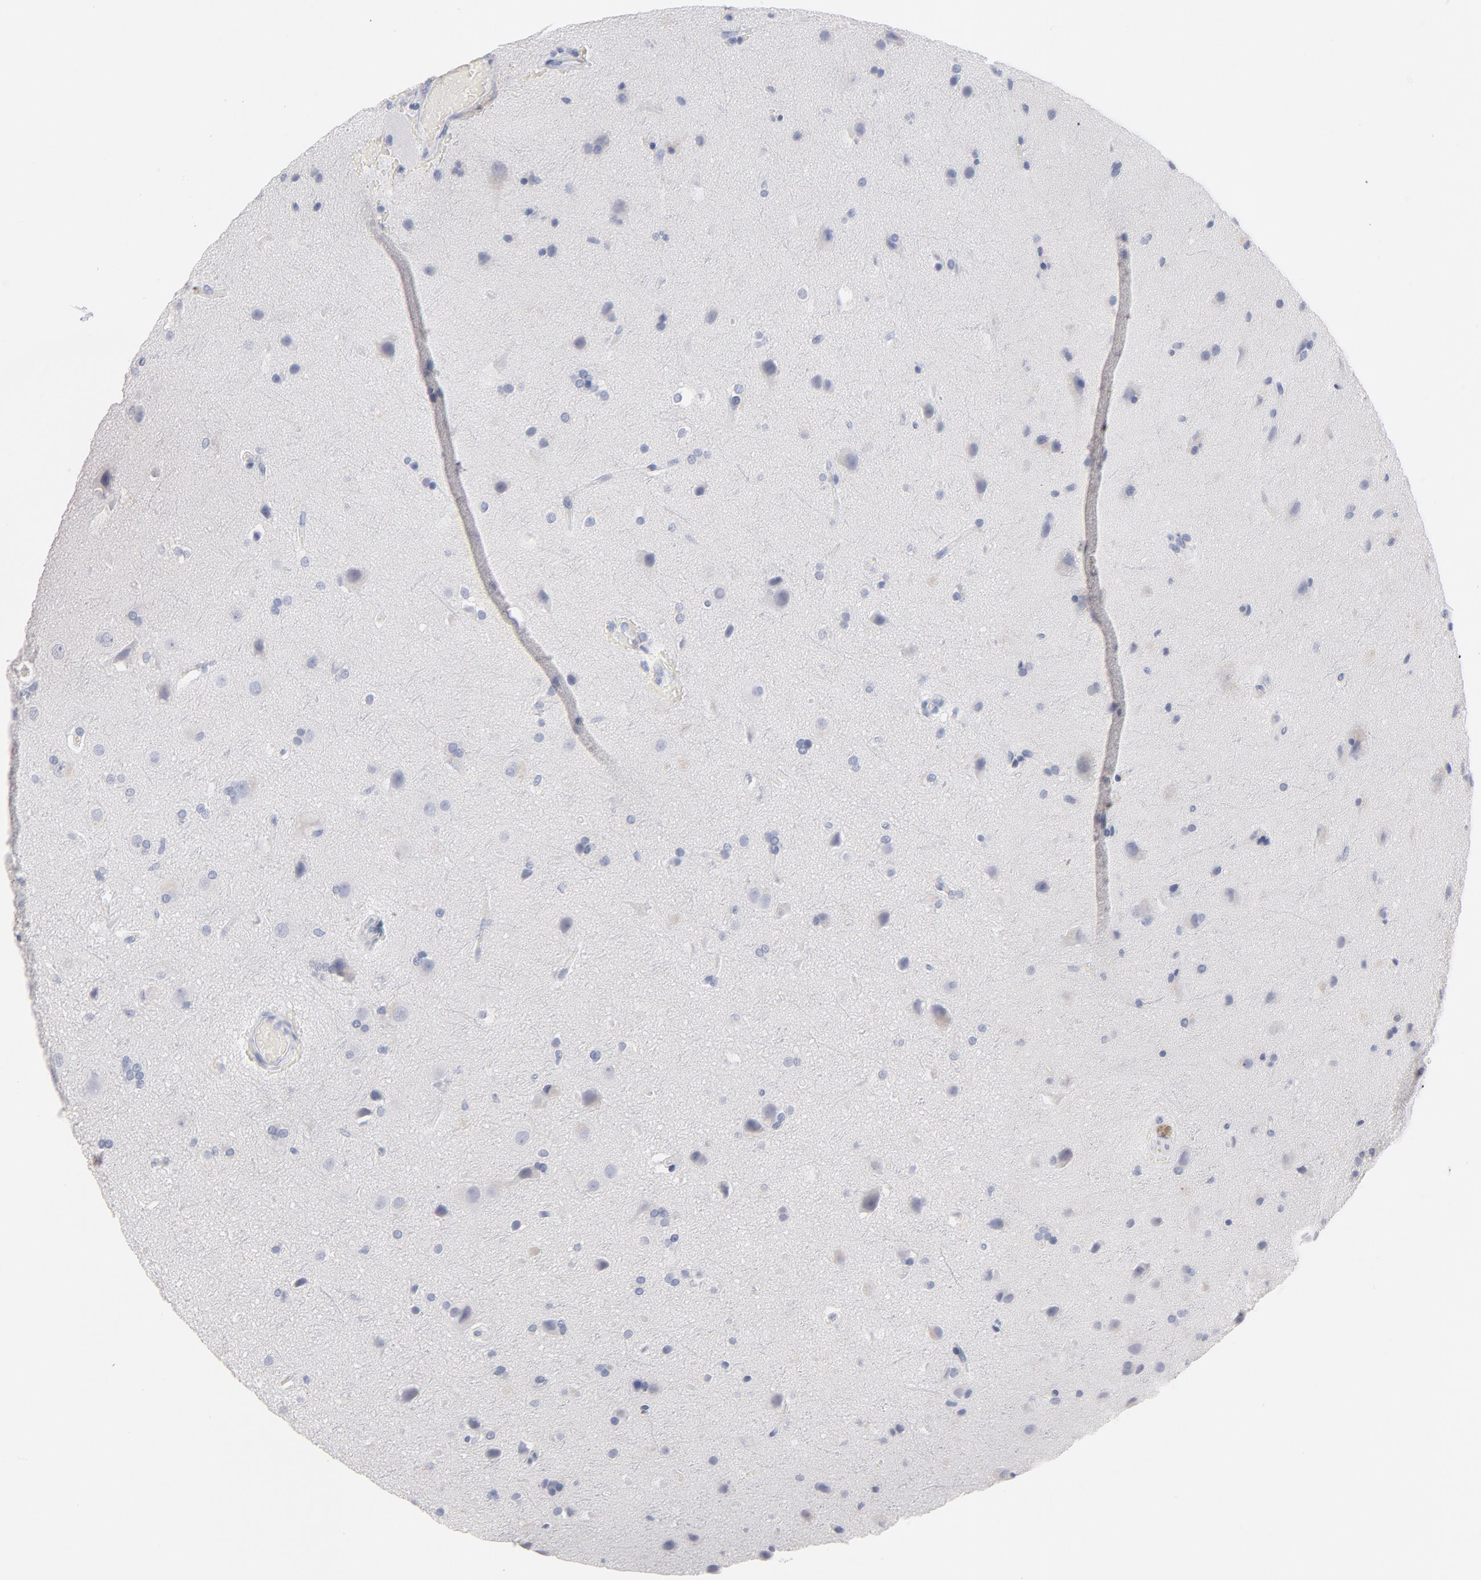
{"staining": {"intensity": "negative", "quantity": "none", "location": "none"}, "tissue": "glioma", "cell_type": "Tumor cells", "image_type": "cancer", "snomed": [{"axis": "morphology", "description": "Glioma, malignant, Low grade"}, {"axis": "topography", "description": "Cerebral cortex"}], "caption": "A histopathology image of human glioma is negative for staining in tumor cells.", "gene": "MCM7", "patient": {"sex": "female", "age": 47}}